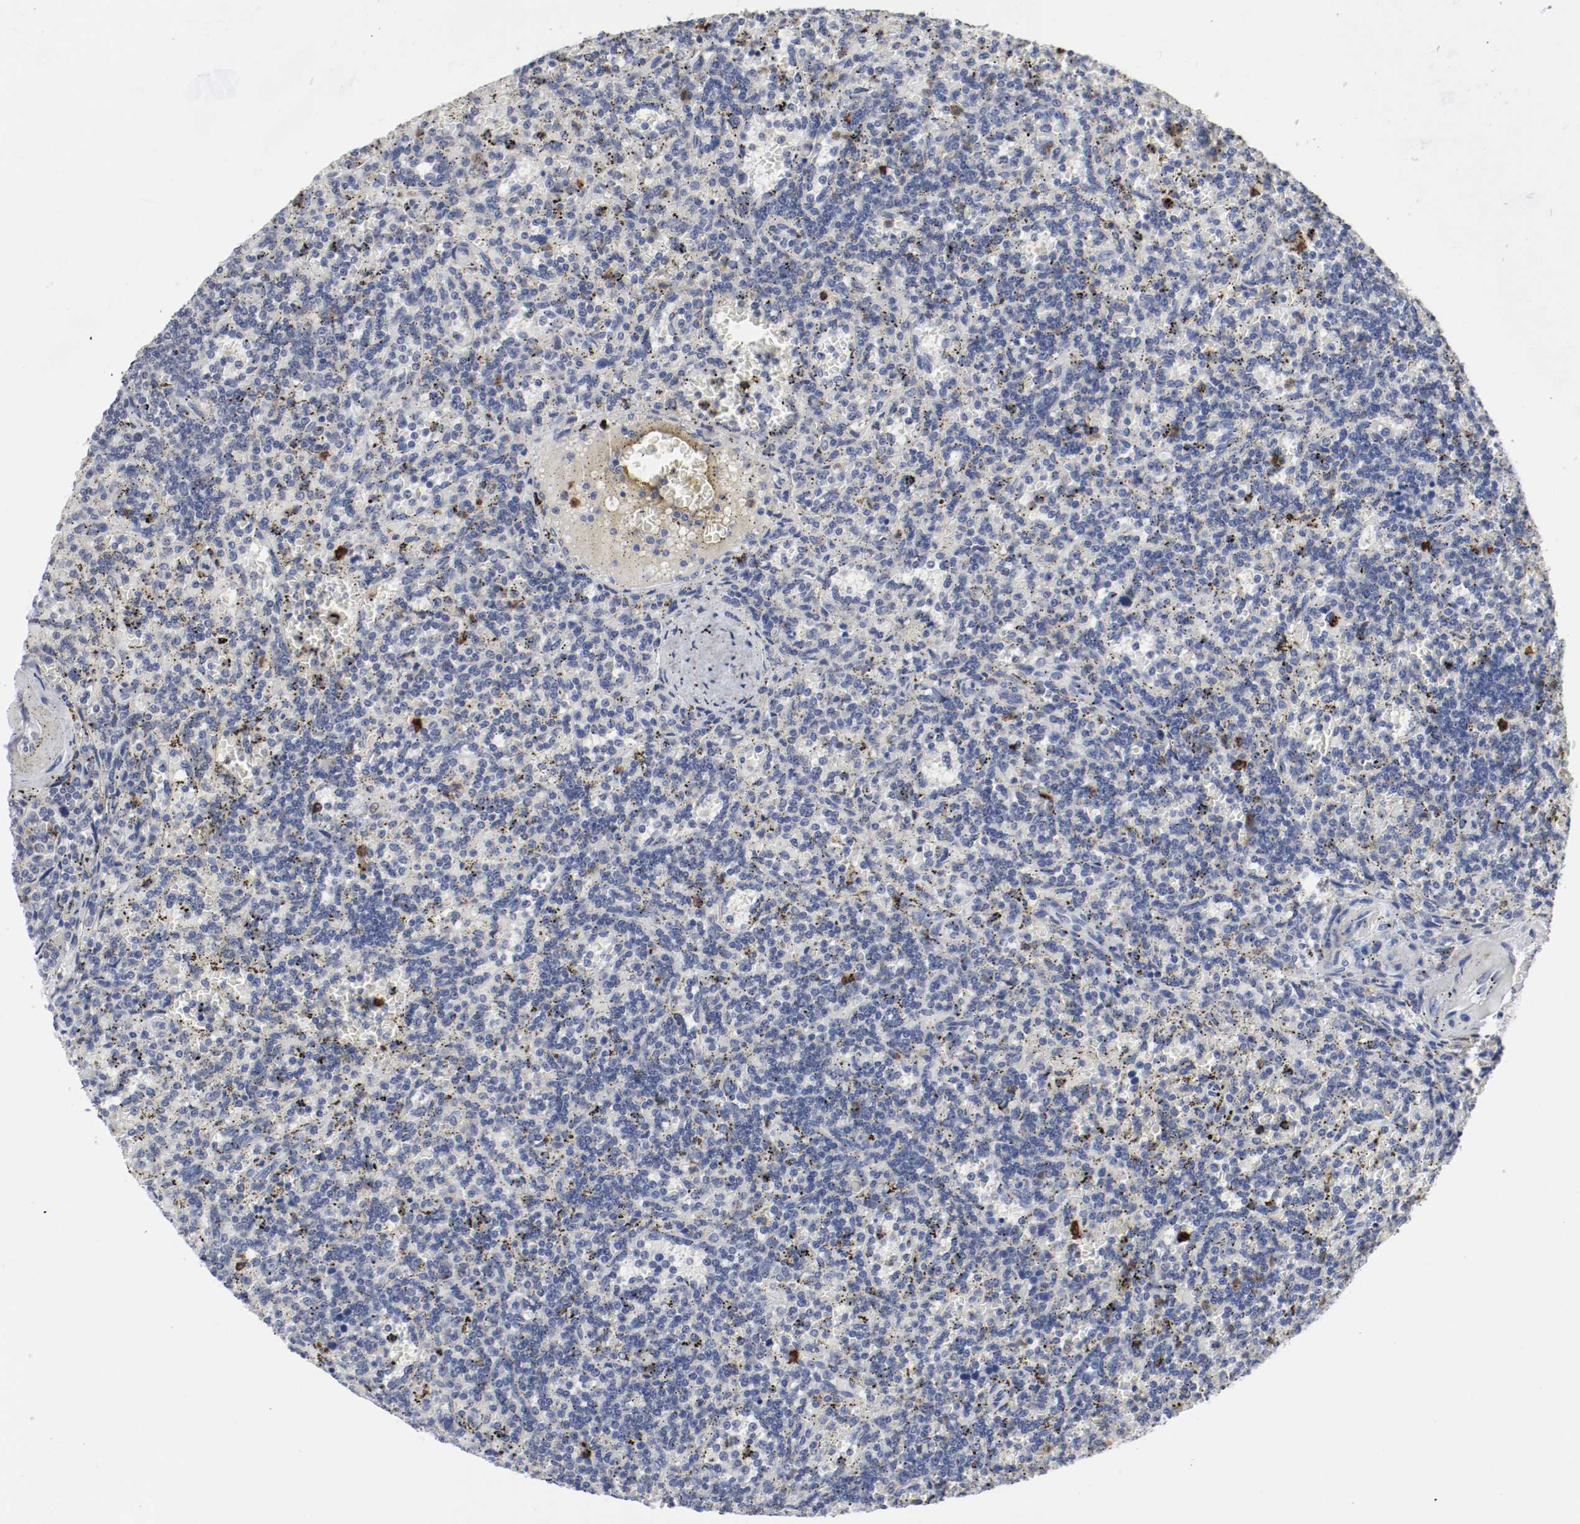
{"staining": {"intensity": "strong", "quantity": "<25%", "location": "nuclear"}, "tissue": "lymphoma", "cell_type": "Tumor cells", "image_type": "cancer", "snomed": [{"axis": "morphology", "description": "Malignant lymphoma, non-Hodgkin's type, Low grade"}, {"axis": "topography", "description": "Spleen"}], "caption": "This photomicrograph displays lymphoma stained with immunohistochemistry (IHC) to label a protein in brown. The nuclear of tumor cells show strong positivity for the protein. Nuclei are counter-stained blue.", "gene": "CEBPE", "patient": {"sex": "male", "age": 73}}